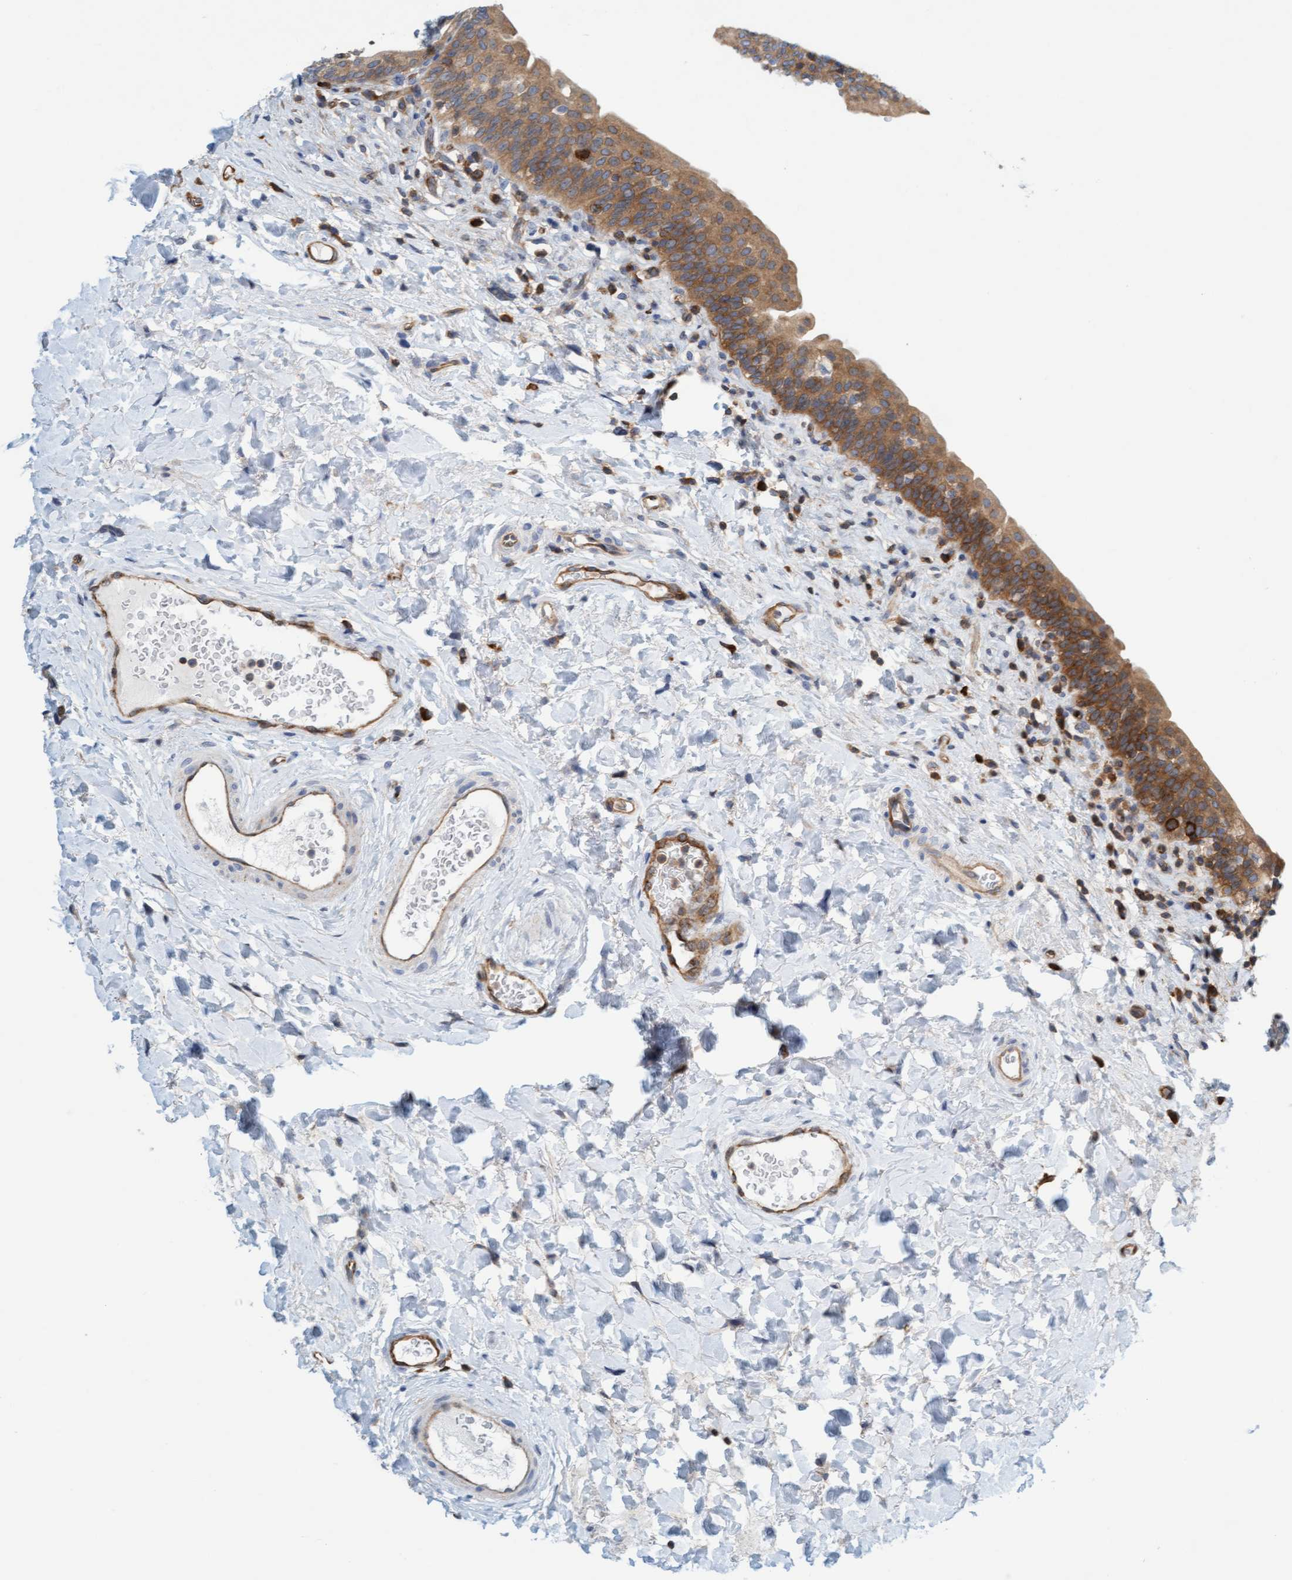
{"staining": {"intensity": "moderate", "quantity": ">75%", "location": "cytoplasmic/membranous"}, "tissue": "urinary bladder", "cell_type": "Urothelial cells", "image_type": "normal", "snomed": [{"axis": "morphology", "description": "Normal tissue, NOS"}, {"axis": "topography", "description": "Urinary bladder"}], "caption": "IHC of unremarkable human urinary bladder demonstrates medium levels of moderate cytoplasmic/membranous expression in approximately >75% of urothelial cells.", "gene": "PRKD2", "patient": {"sex": "male", "age": 83}}